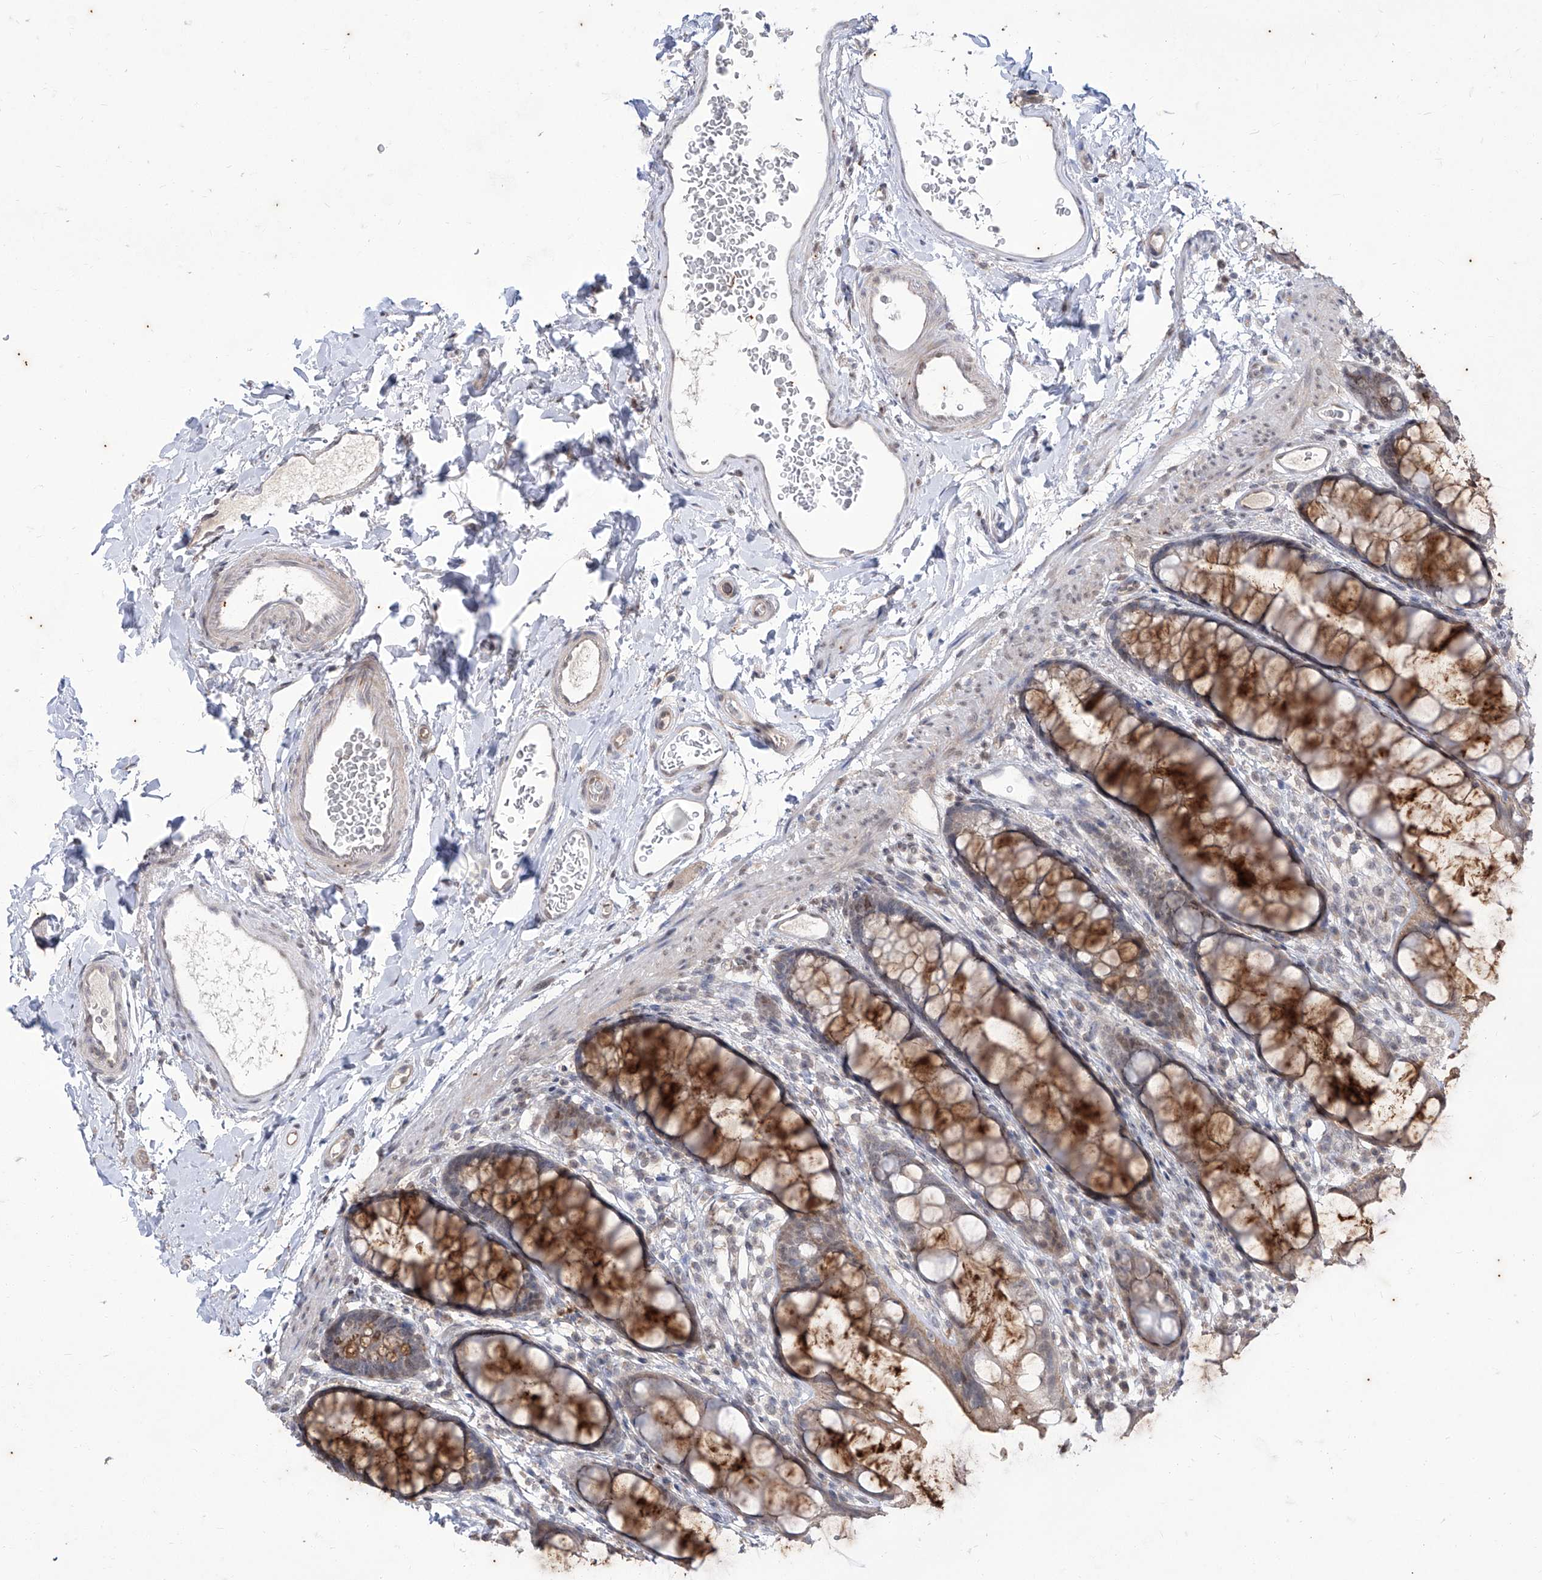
{"staining": {"intensity": "moderate", "quantity": "25%-75%", "location": "cytoplasmic/membranous"}, "tissue": "rectum", "cell_type": "Glandular cells", "image_type": "normal", "snomed": [{"axis": "morphology", "description": "Normal tissue, NOS"}, {"axis": "topography", "description": "Rectum"}], "caption": "The histopathology image shows staining of normal rectum, revealing moderate cytoplasmic/membranous protein positivity (brown color) within glandular cells.", "gene": "PHF20L1", "patient": {"sex": "female", "age": 65}}